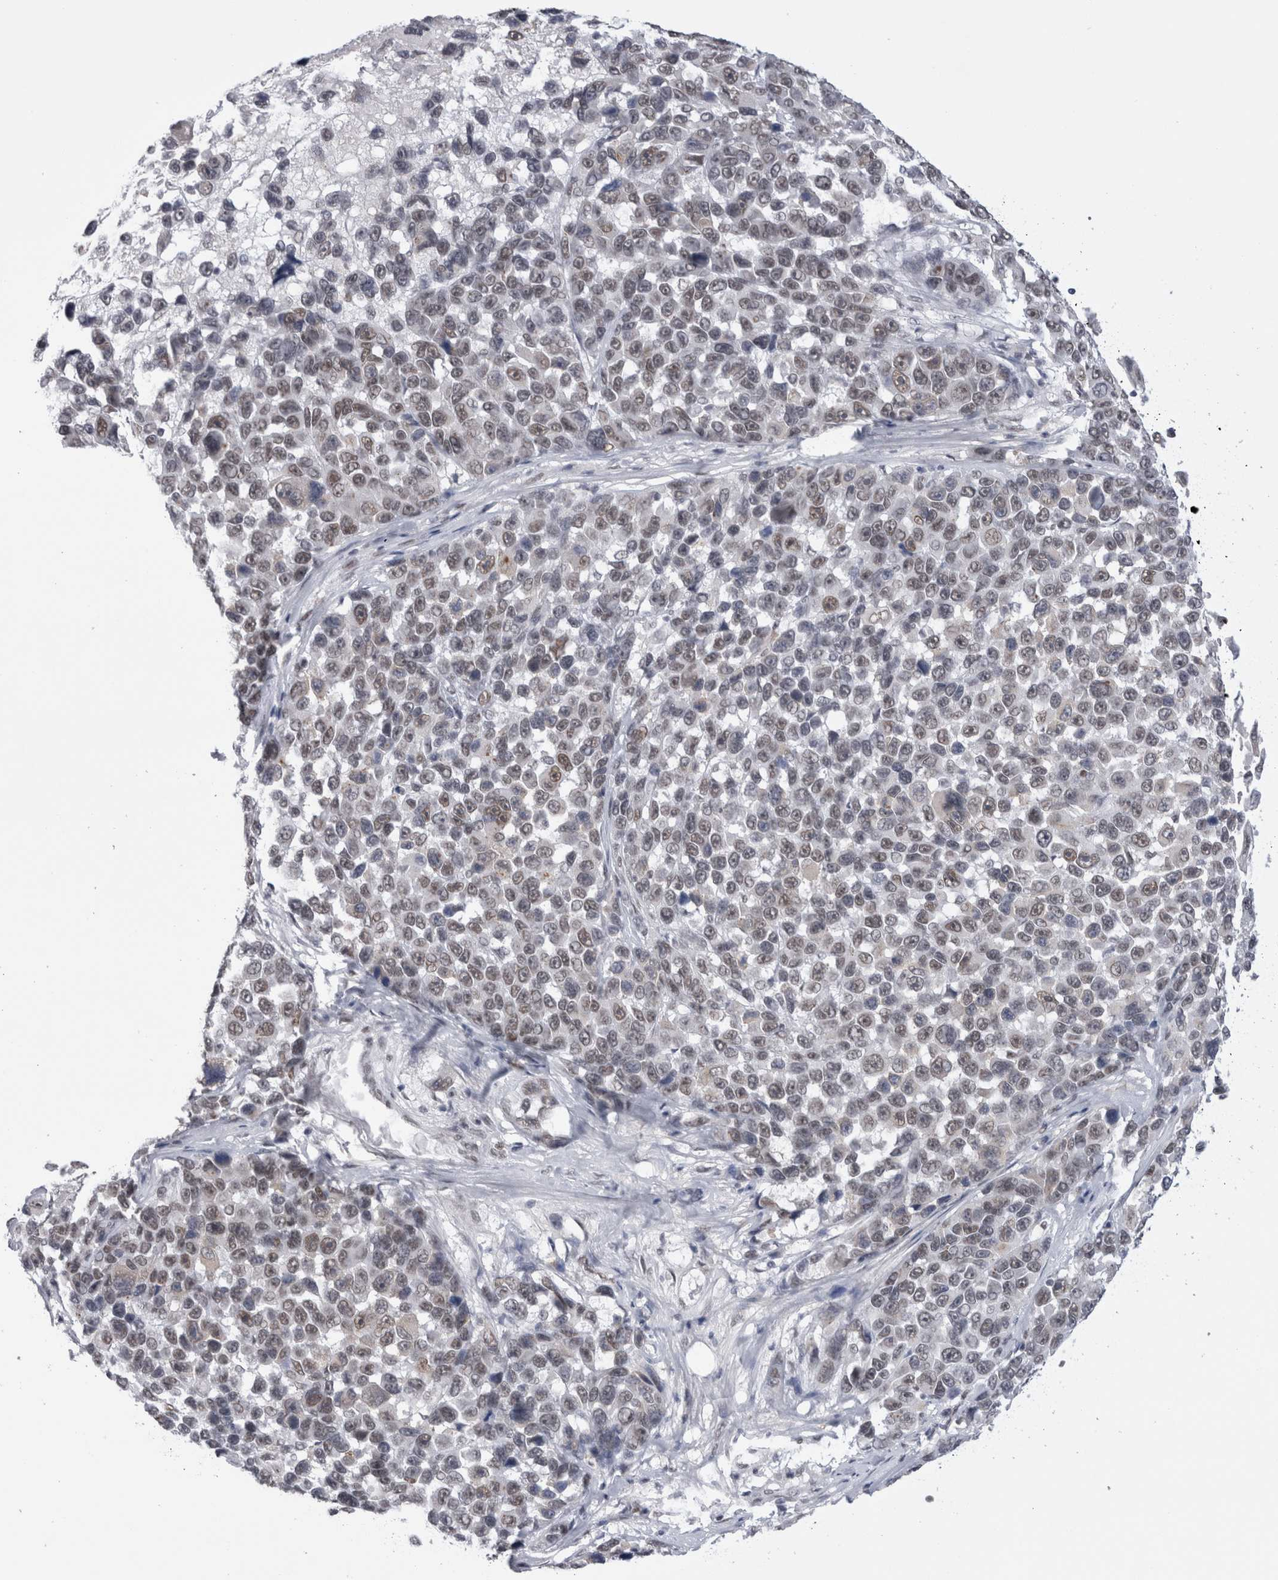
{"staining": {"intensity": "weak", "quantity": "<25%", "location": "nuclear"}, "tissue": "melanoma", "cell_type": "Tumor cells", "image_type": "cancer", "snomed": [{"axis": "morphology", "description": "Malignant melanoma, NOS"}, {"axis": "topography", "description": "Skin"}], "caption": "This is an immunohistochemistry histopathology image of human malignant melanoma. There is no positivity in tumor cells.", "gene": "API5", "patient": {"sex": "male", "age": 53}}